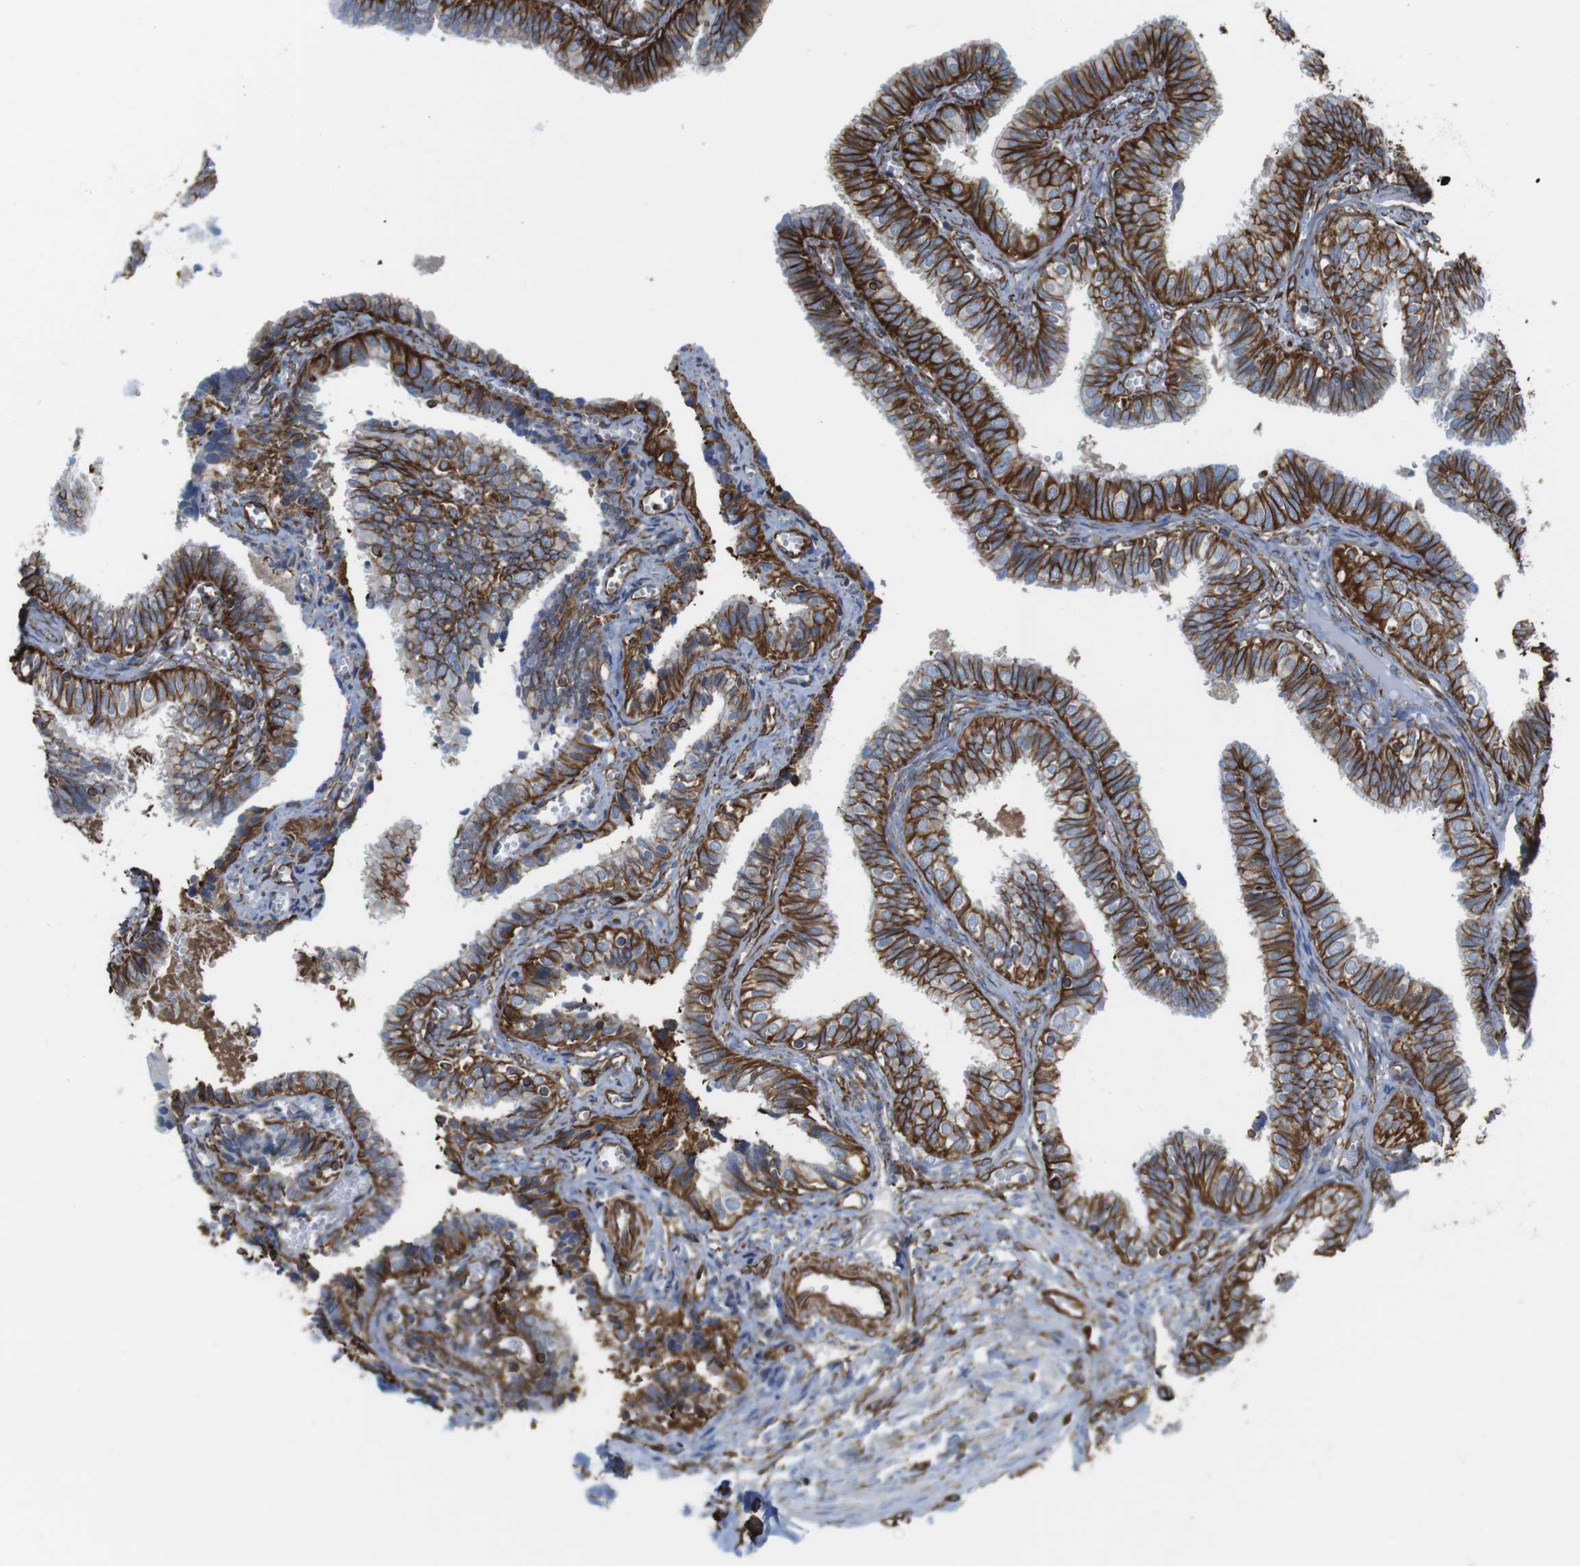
{"staining": {"intensity": "moderate", "quantity": ">75%", "location": "cytoplasmic/membranous"}, "tissue": "fallopian tube", "cell_type": "Glandular cells", "image_type": "normal", "snomed": [{"axis": "morphology", "description": "Normal tissue, NOS"}, {"axis": "topography", "description": "Fallopian tube"}], "caption": "This micrograph displays benign fallopian tube stained with IHC to label a protein in brown. The cytoplasmic/membranous of glandular cells show moderate positivity for the protein. Nuclei are counter-stained blue.", "gene": "RALGPS1", "patient": {"sex": "female", "age": 46}}